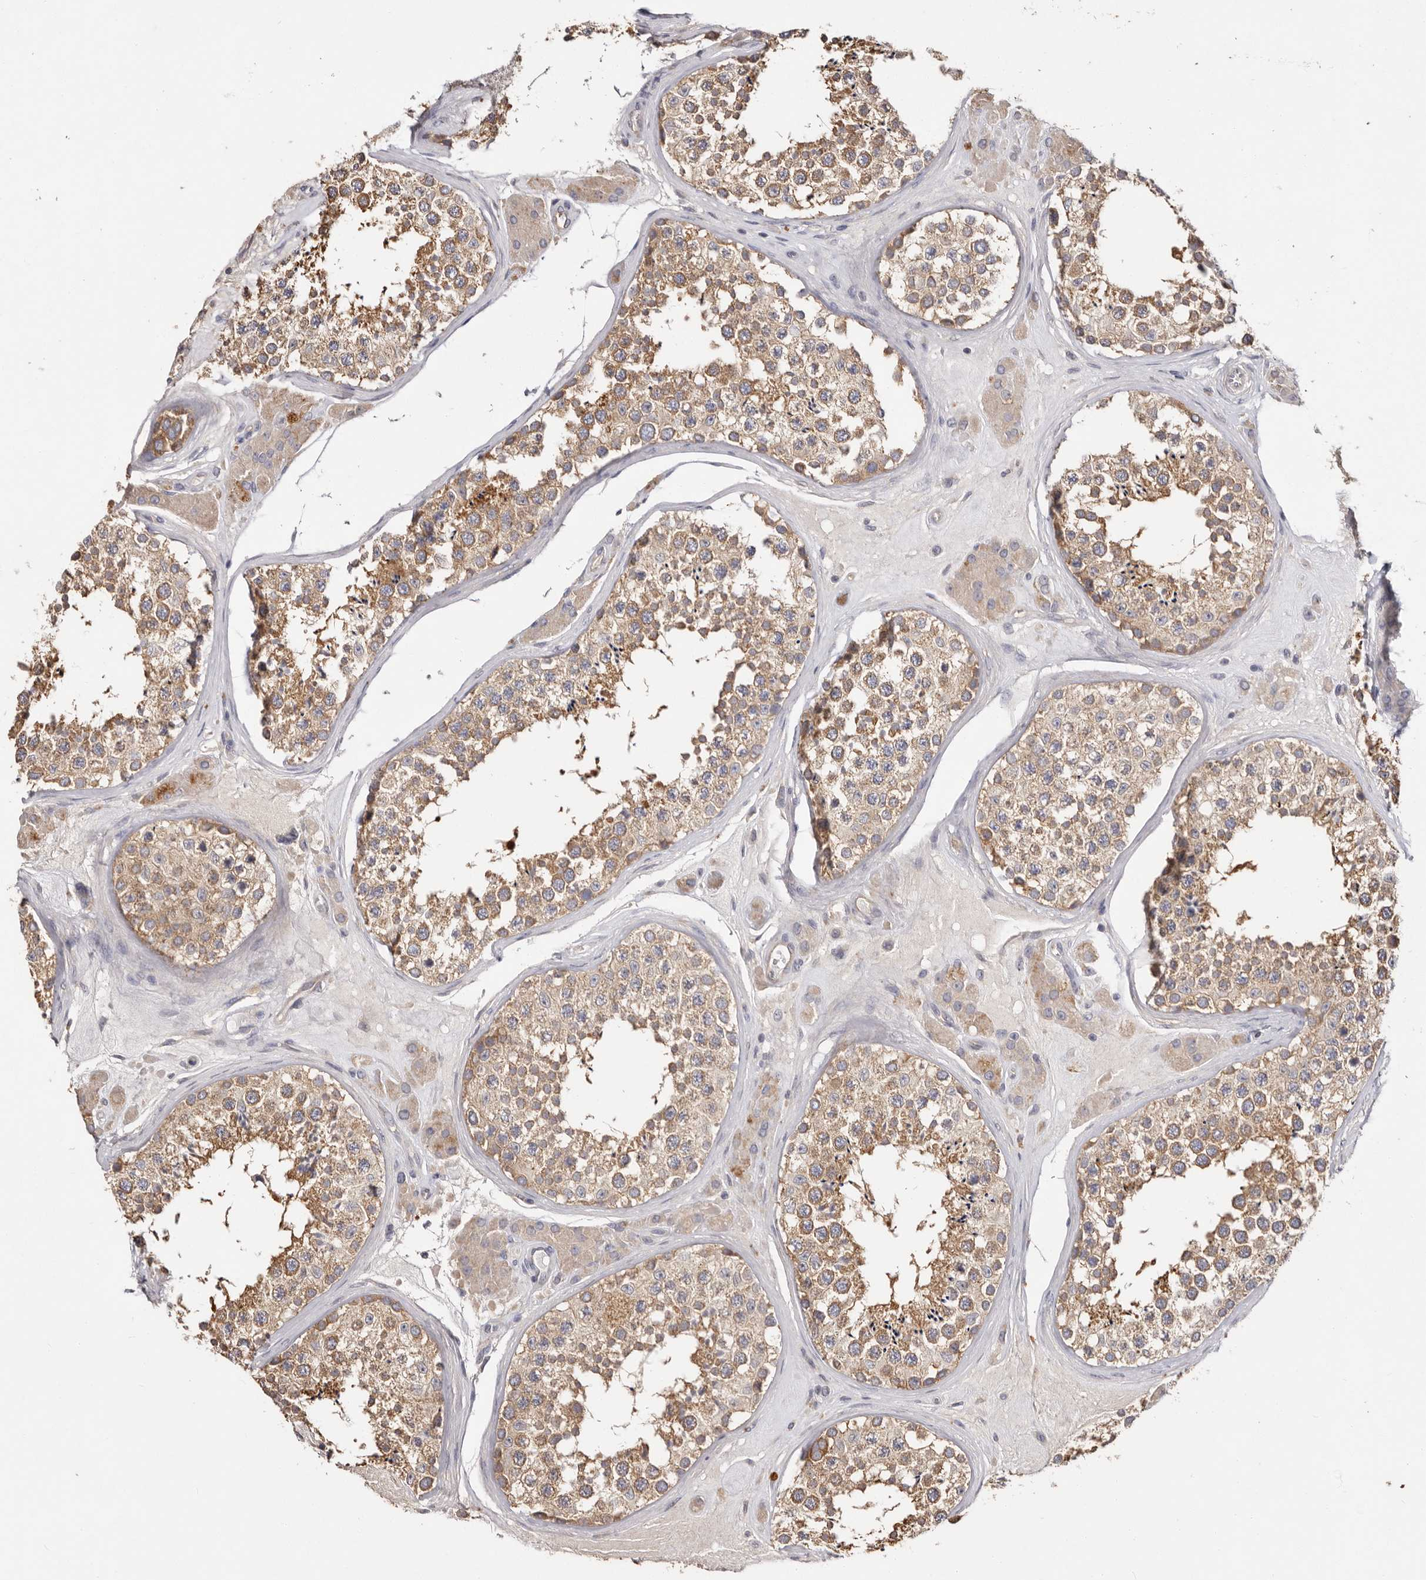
{"staining": {"intensity": "moderate", "quantity": ">75%", "location": "cytoplasmic/membranous"}, "tissue": "testis", "cell_type": "Cells in seminiferous ducts", "image_type": "normal", "snomed": [{"axis": "morphology", "description": "Normal tissue, NOS"}, {"axis": "topography", "description": "Testis"}], "caption": "Immunohistochemistry (IHC) photomicrograph of benign testis: human testis stained using immunohistochemistry demonstrates medium levels of moderate protein expression localized specifically in the cytoplasmic/membranous of cells in seminiferous ducts, appearing as a cytoplasmic/membranous brown color.", "gene": "FAM167B", "patient": {"sex": "male", "age": 46}}